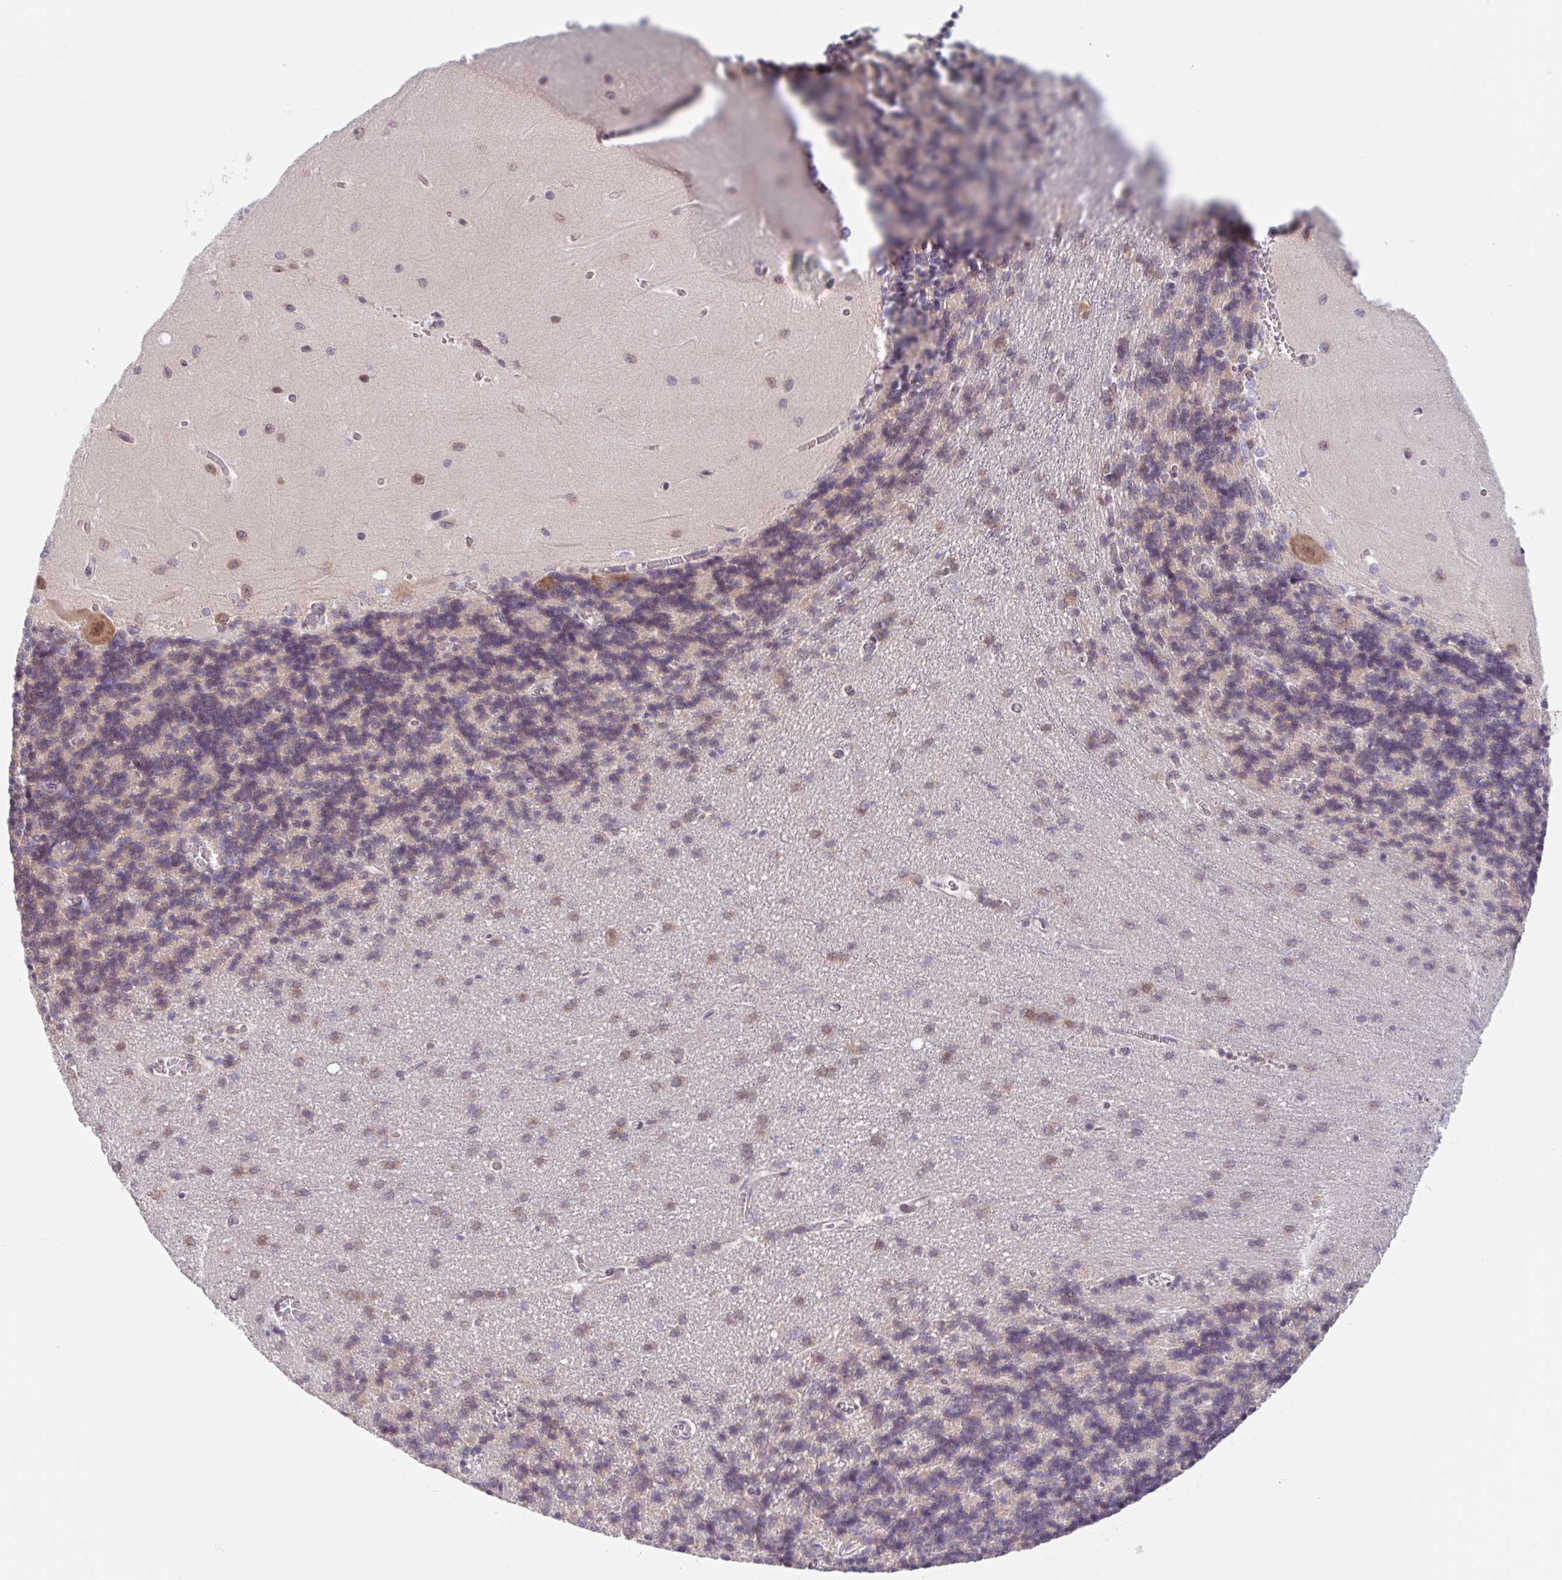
{"staining": {"intensity": "weak", "quantity": "25%-75%", "location": "nuclear"}, "tissue": "cerebellum", "cell_type": "Cells in granular layer", "image_type": "normal", "snomed": [{"axis": "morphology", "description": "Normal tissue, NOS"}, {"axis": "topography", "description": "Cerebellum"}], "caption": "Immunohistochemical staining of benign human cerebellum demonstrates weak nuclear protein expression in about 25%-75% of cells in granular layer.", "gene": "TBPL2", "patient": {"sex": "male", "age": 37}}